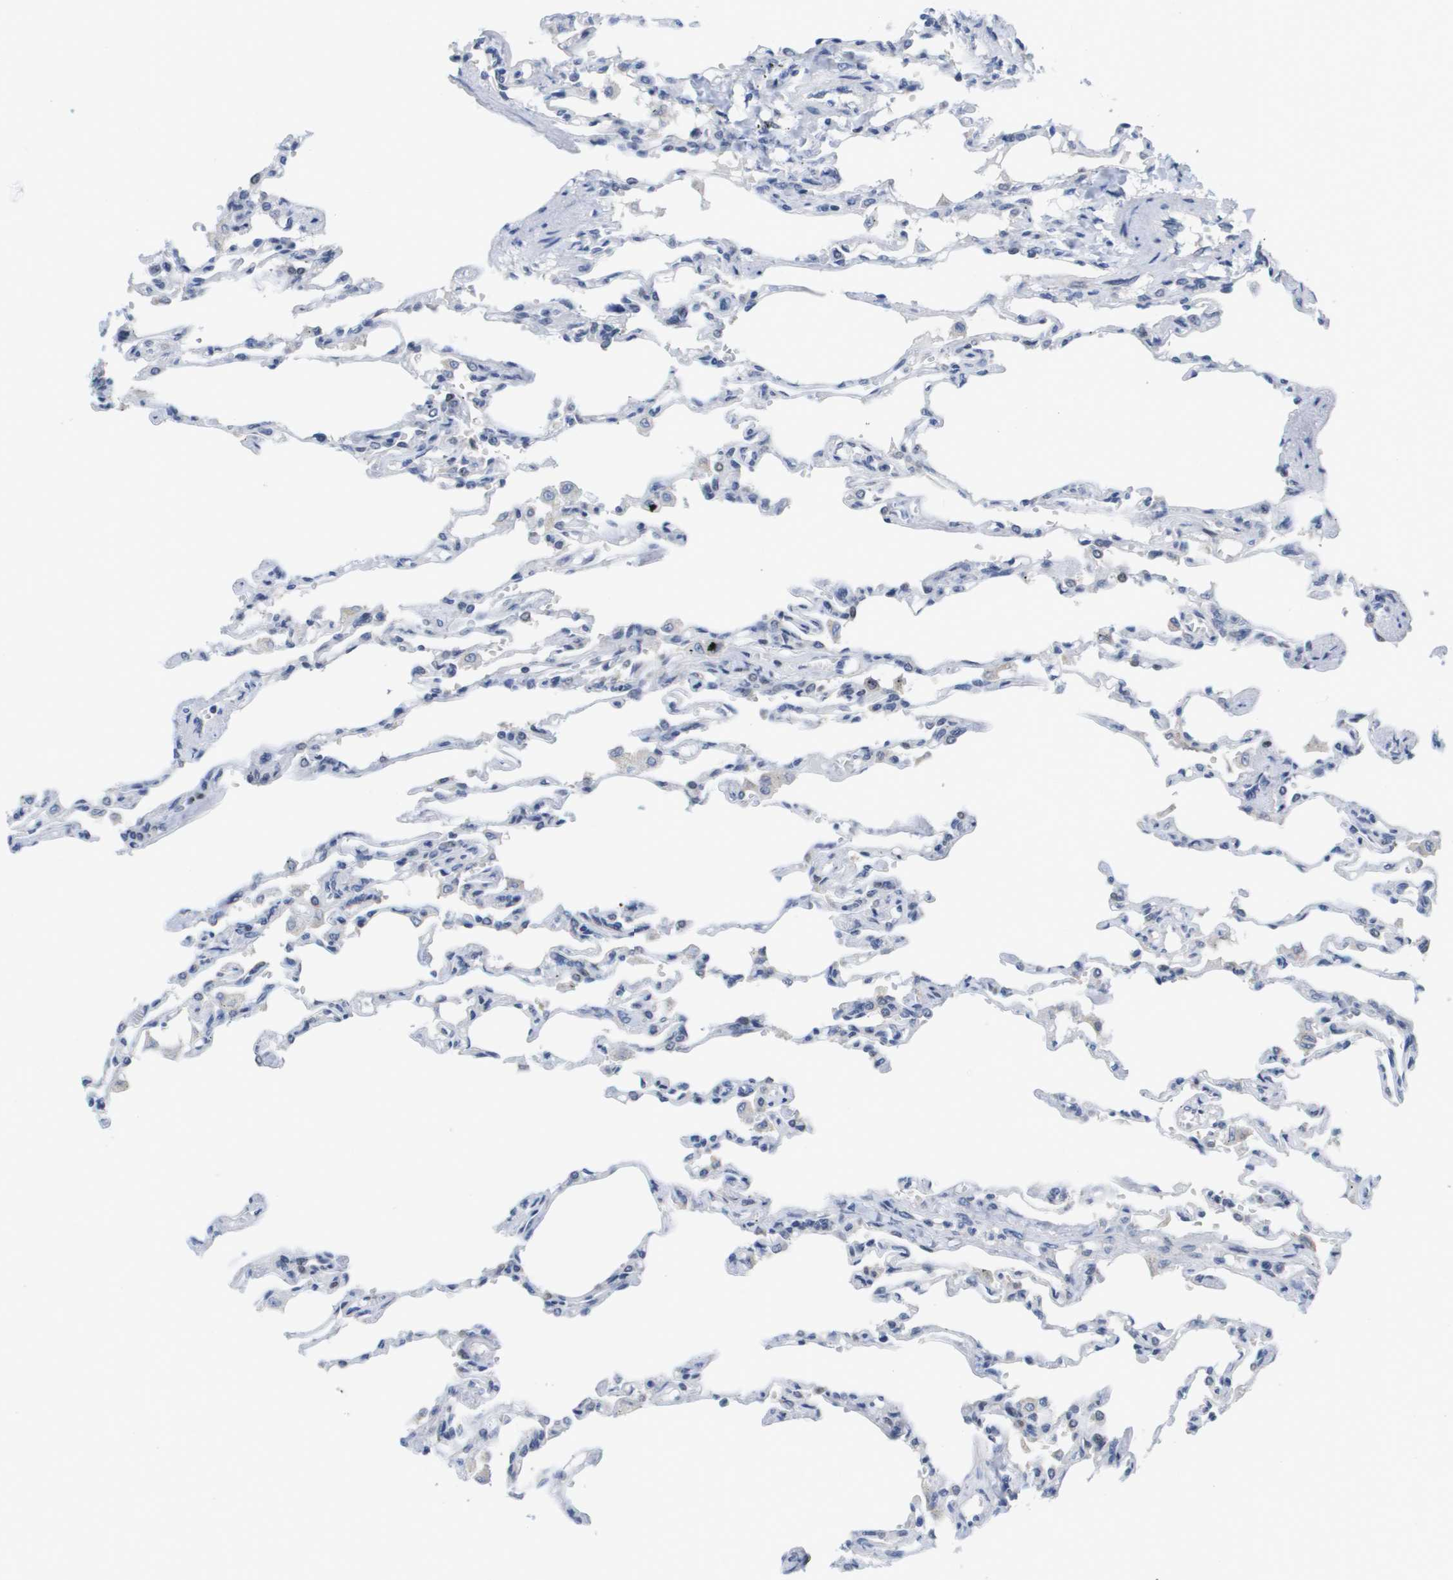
{"staining": {"intensity": "negative", "quantity": "none", "location": "none"}, "tissue": "lung", "cell_type": "Alveolar cells", "image_type": "normal", "snomed": [{"axis": "morphology", "description": "Normal tissue, NOS"}, {"axis": "topography", "description": "Lung"}], "caption": "An IHC micrograph of unremarkable lung is shown. There is no staining in alveolar cells of lung.", "gene": "FKBP4", "patient": {"sex": "male", "age": 21}}